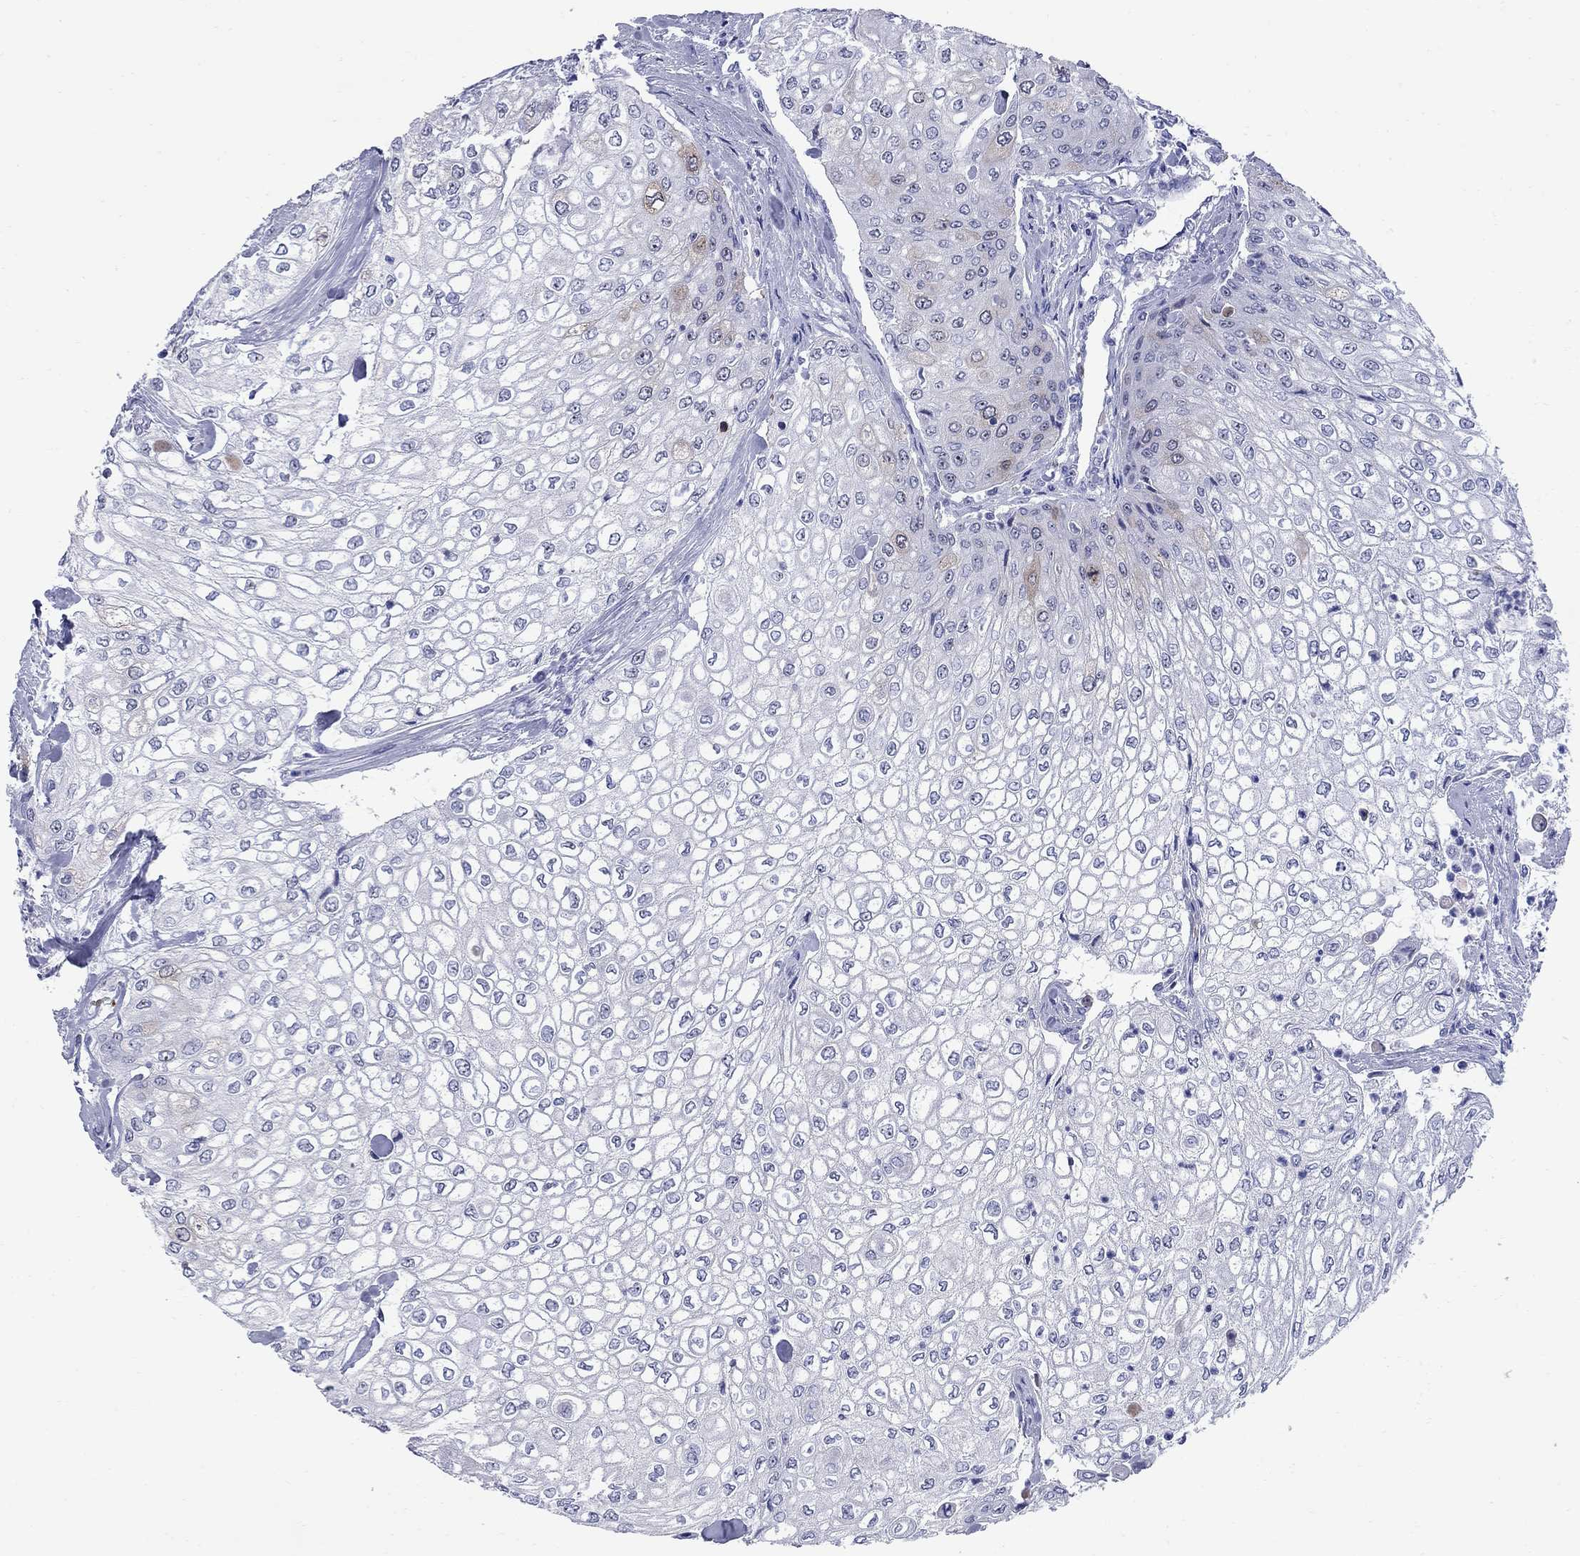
{"staining": {"intensity": "moderate", "quantity": "<25%", "location": "cytoplasmic/membranous"}, "tissue": "urothelial cancer", "cell_type": "Tumor cells", "image_type": "cancer", "snomed": [{"axis": "morphology", "description": "Urothelial carcinoma, High grade"}, {"axis": "topography", "description": "Urinary bladder"}], "caption": "IHC histopathology image of neoplastic tissue: human urothelial carcinoma (high-grade) stained using immunohistochemistry displays low levels of moderate protein expression localized specifically in the cytoplasmic/membranous of tumor cells, appearing as a cytoplasmic/membranous brown color.", "gene": "TACC3", "patient": {"sex": "male", "age": 62}}